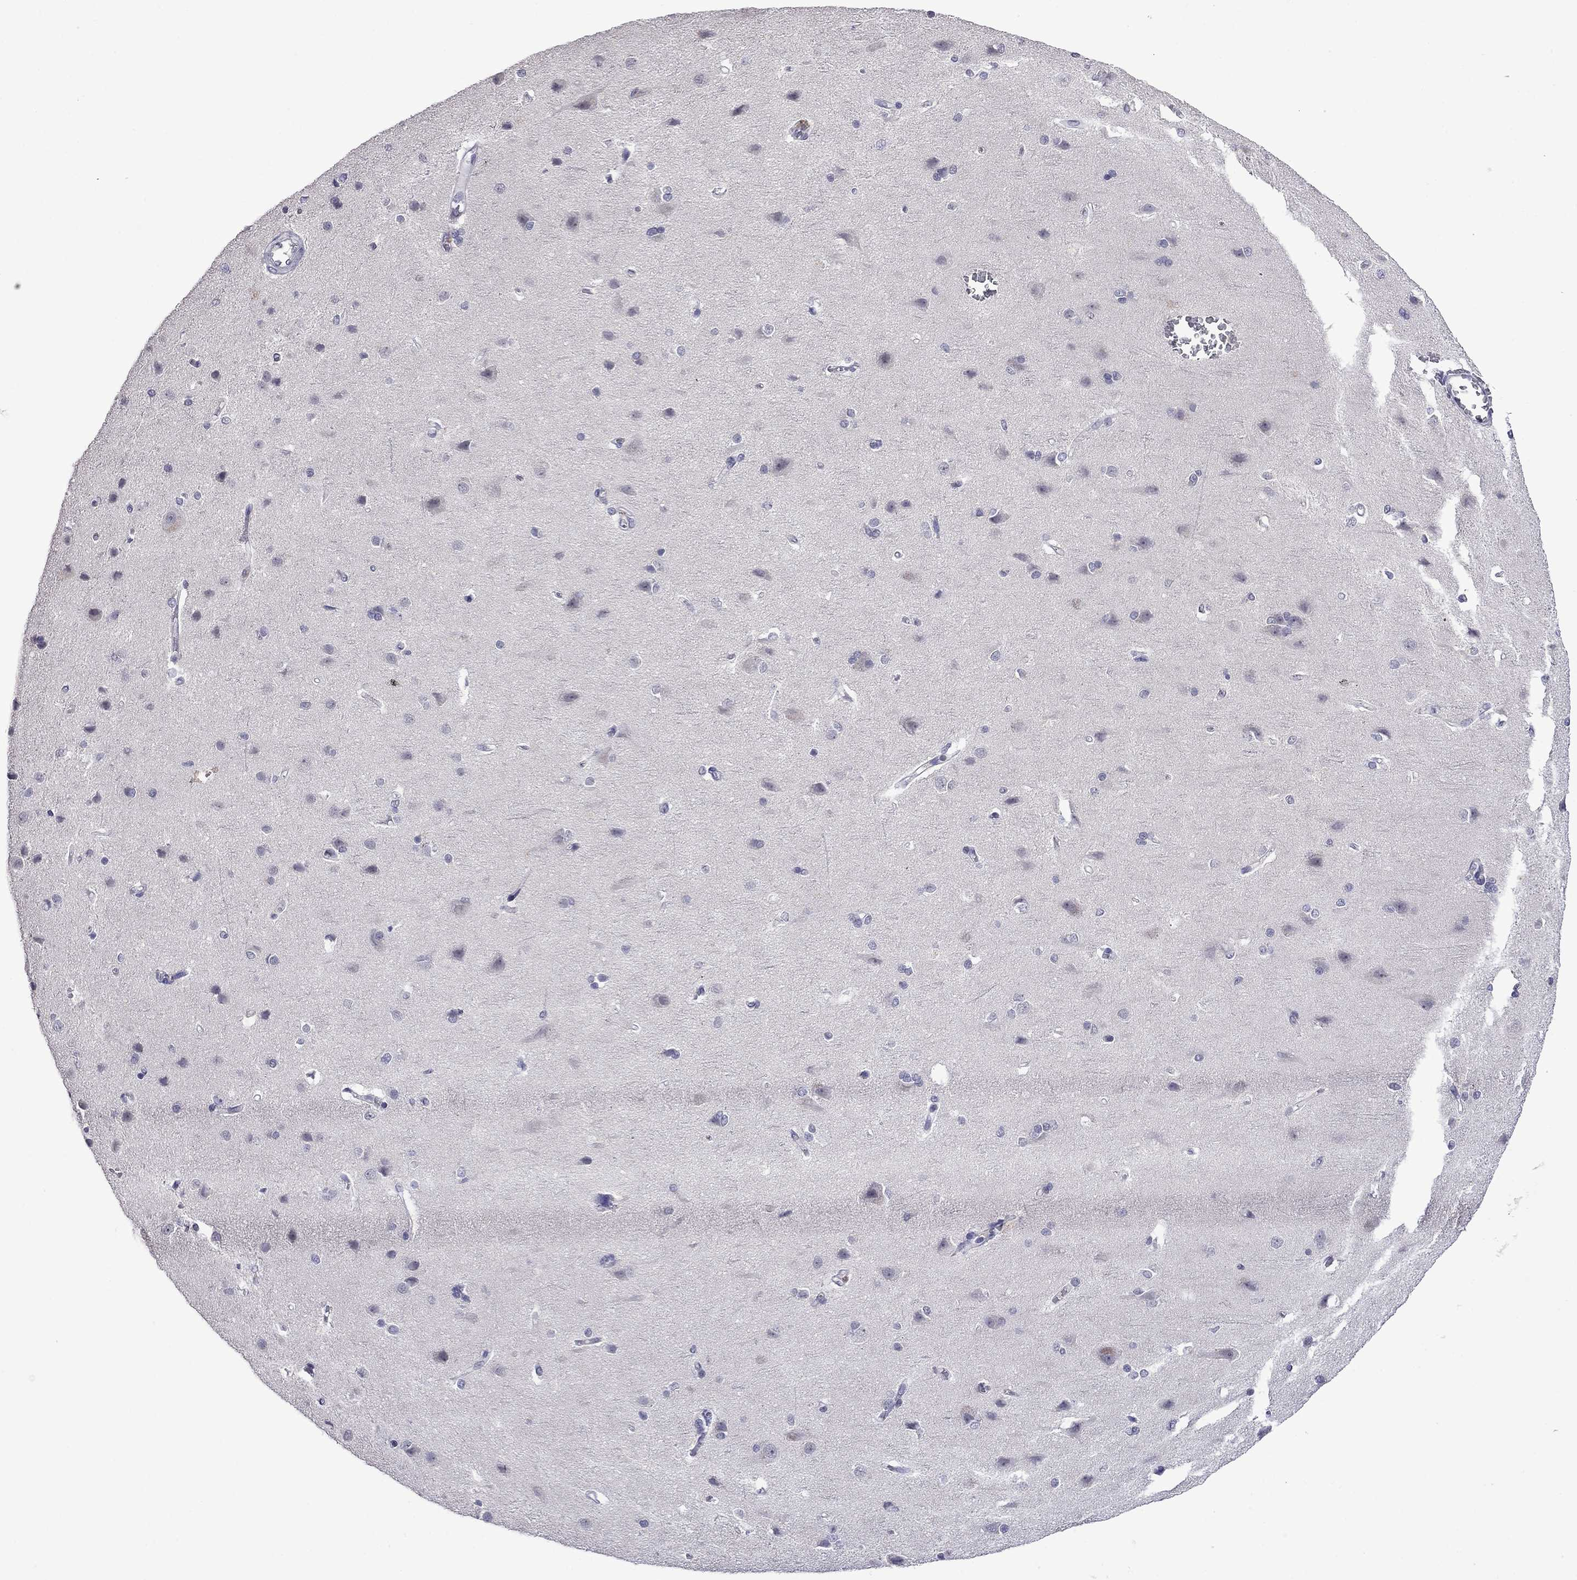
{"staining": {"intensity": "negative", "quantity": "none", "location": "none"}, "tissue": "cerebral cortex", "cell_type": "Endothelial cells", "image_type": "normal", "snomed": [{"axis": "morphology", "description": "Normal tissue, NOS"}, {"axis": "topography", "description": "Cerebral cortex"}], "caption": "Immunohistochemistry of normal cerebral cortex displays no expression in endothelial cells. (Immunohistochemistry, brightfield microscopy, high magnification).", "gene": "STAR", "patient": {"sex": "male", "age": 37}}